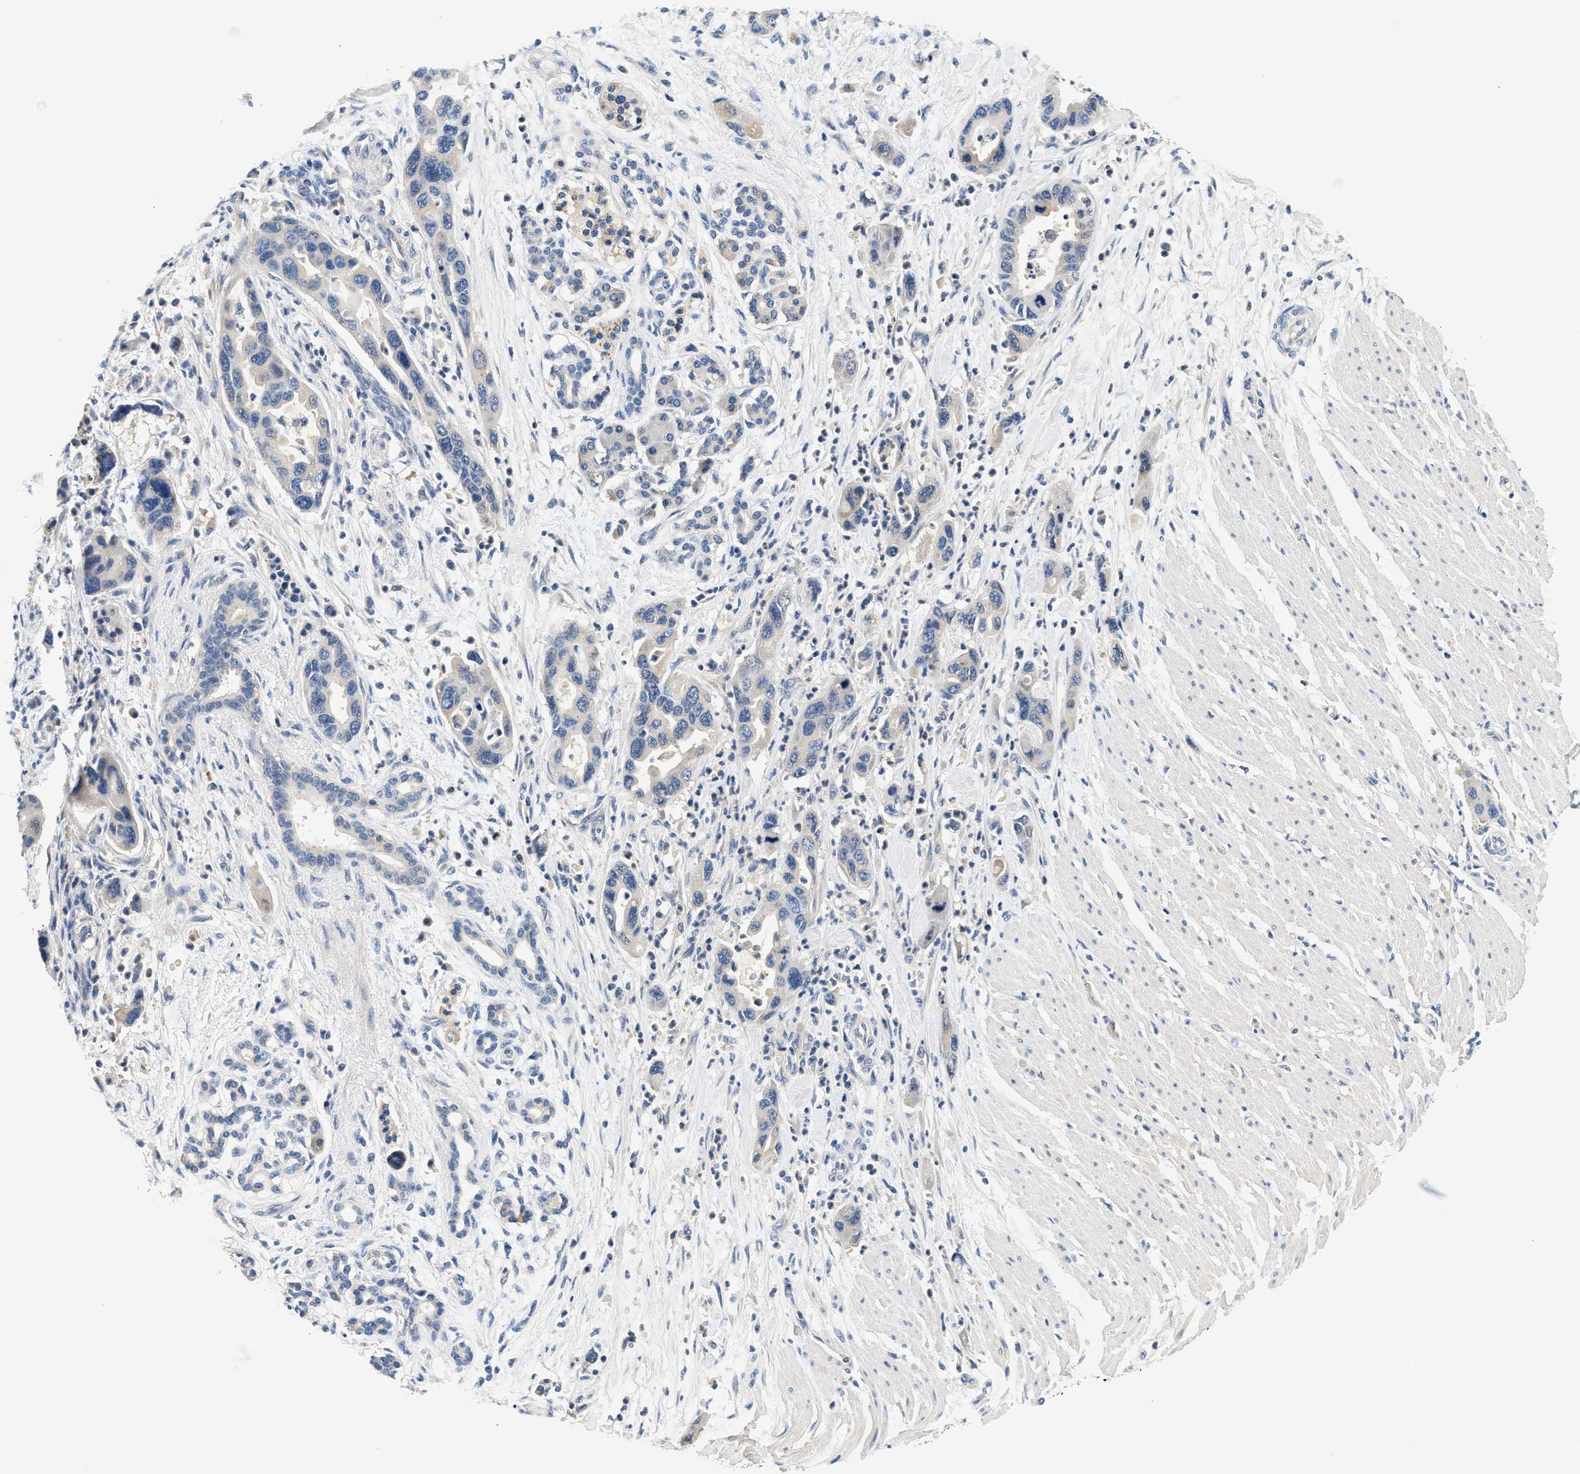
{"staining": {"intensity": "weak", "quantity": "<25%", "location": "cytoplasmic/membranous"}, "tissue": "pancreatic cancer", "cell_type": "Tumor cells", "image_type": "cancer", "snomed": [{"axis": "morphology", "description": "Normal tissue, NOS"}, {"axis": "morphology", "description": "Adenocarcinoma, NOS"}, {"axis": "topography", "description": "Pancreas"}], "caption": "An immunohistochemistry image of pancreatic adenocarcinoma is shown. There is no staining in tumor cells of pancreatic adenocarcinoma.", "gene": "SLC35E1", "patient": {"sex": "female", "age": 71}}